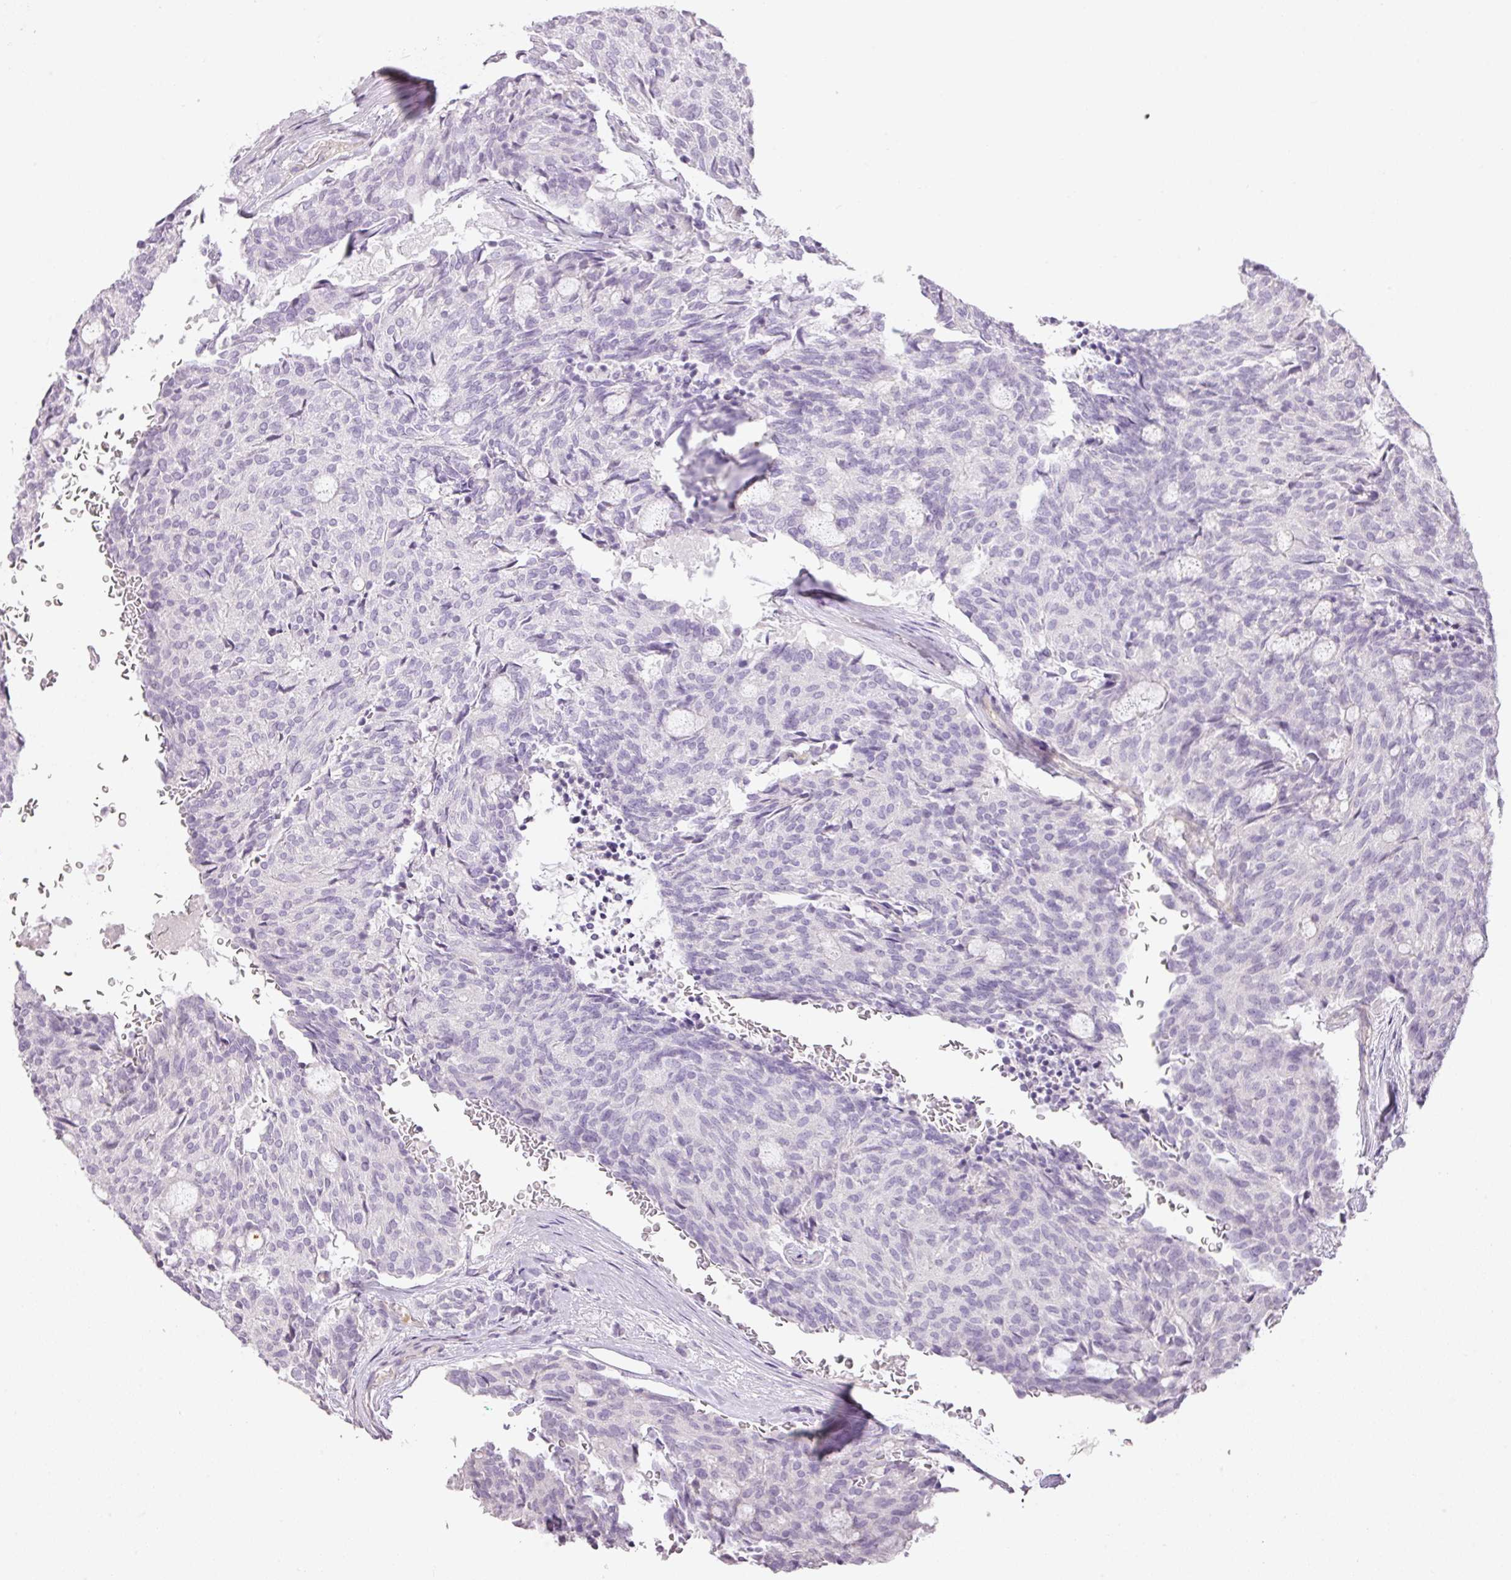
{"staining": {"intensity": "negative", "quantity": "none", "location": "none"}, "tissue": "carcinoid", "cell_type": "Tumor cells", "image_type": "cancer", "snomed": [{"axis": "morphology", "description": "Carcinoid, malignant, NOS"}, {"axis": "topography", "description": "Pancreas"}], "caption": "Carcinoid stained for a protein using immunohistochemistry displays no expression tumor cells.", "gene": "RAX2", "patient": {"sex": "female", "age": 54}}